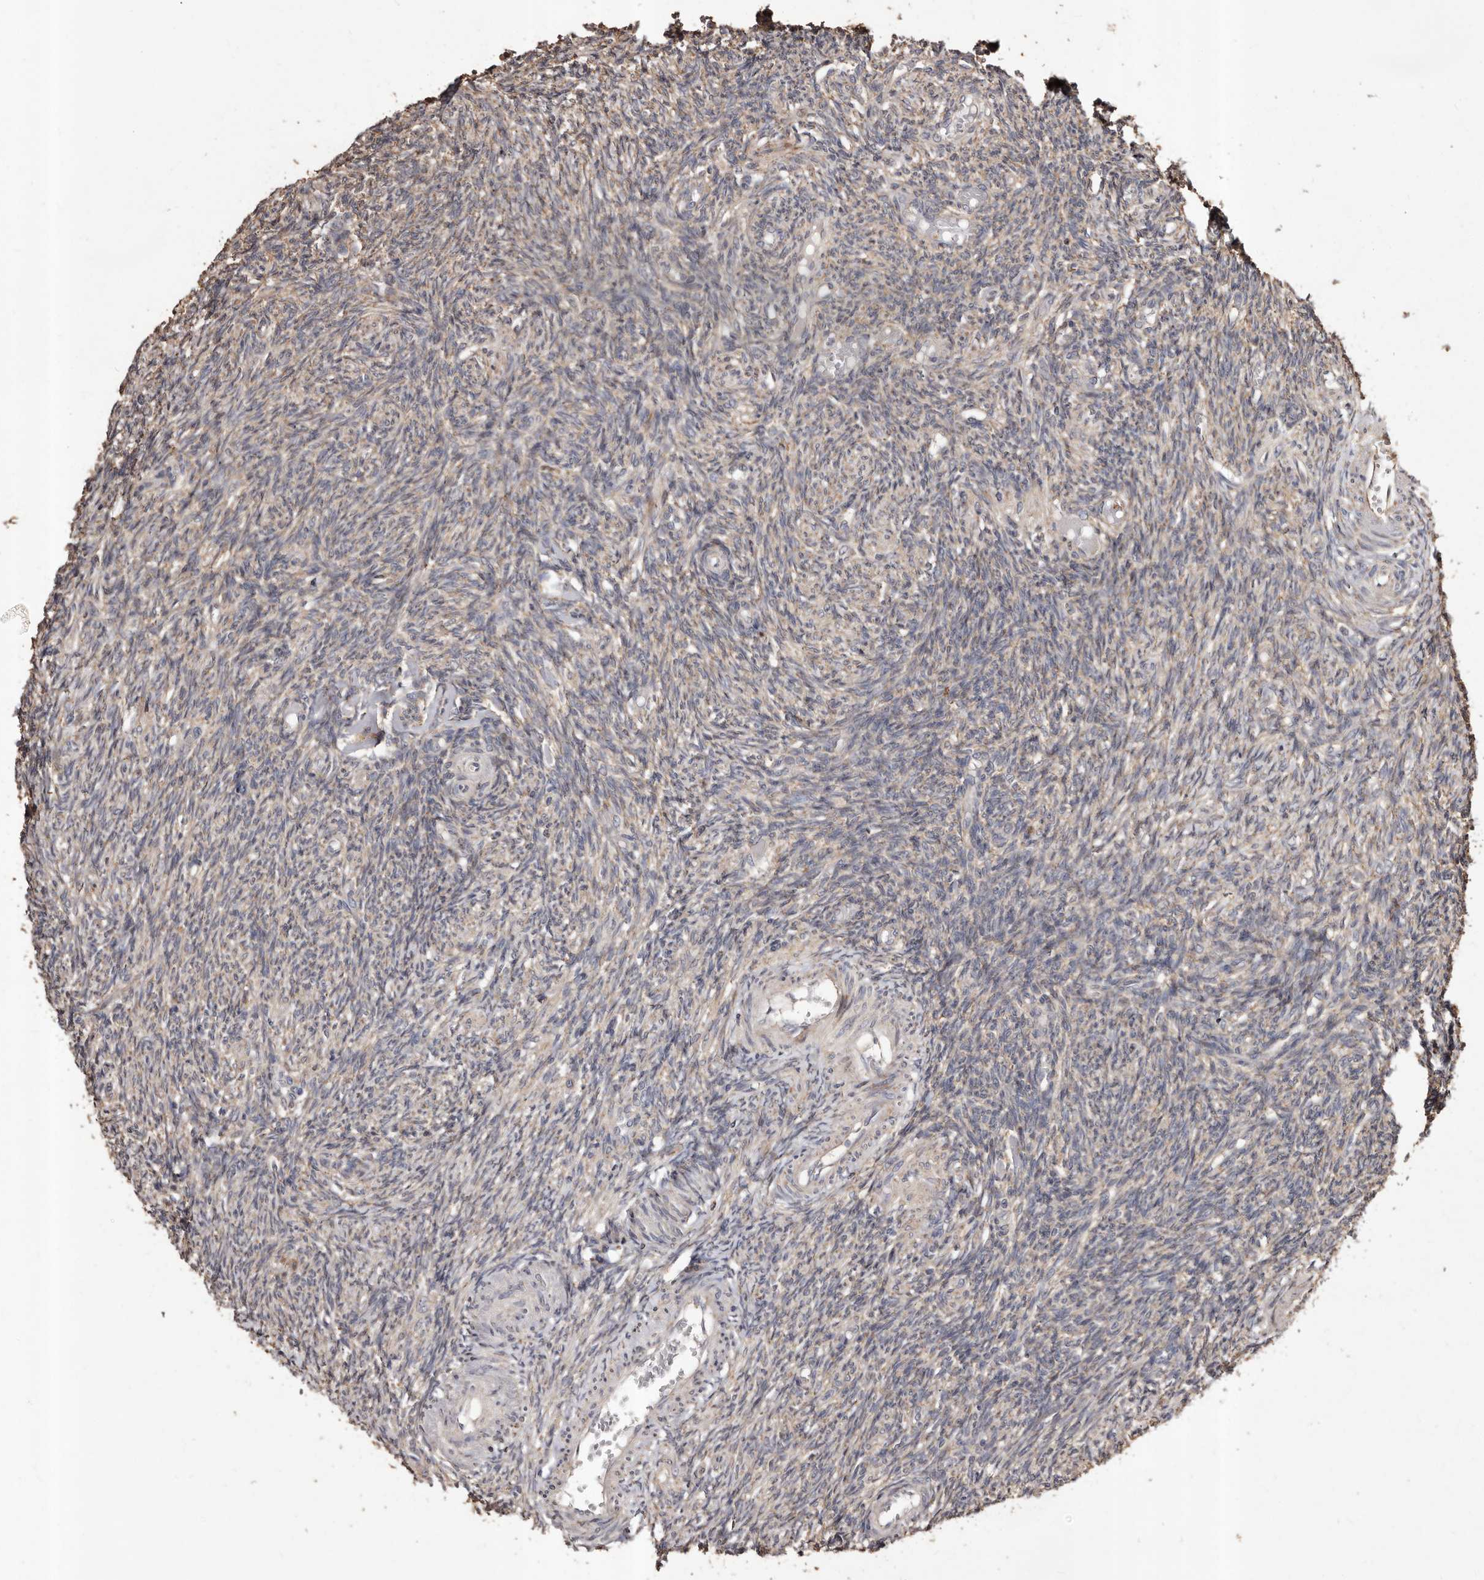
{"staining": {"intensity": "weak", "quantity": "25%-75%", "location": "cytoplasmic/membranous"}, "tissue": "ovary", "cell_type": "Follicle cells", "image_type": "normal", "snomed": [{"axis": "morphology", "description": "Normal tissue, NOS"}, {"axis": "topography", "description": "Ovary"}], "caption": "Immunohistochemical staining of normal human ovary demonstrates 25%-75% levels of weak cytoplasmic/membranous protein staining in about 25%-75% of follicle cells.", "gene": "STEAP2", "patient": {"sex": "female", "age": 27}}